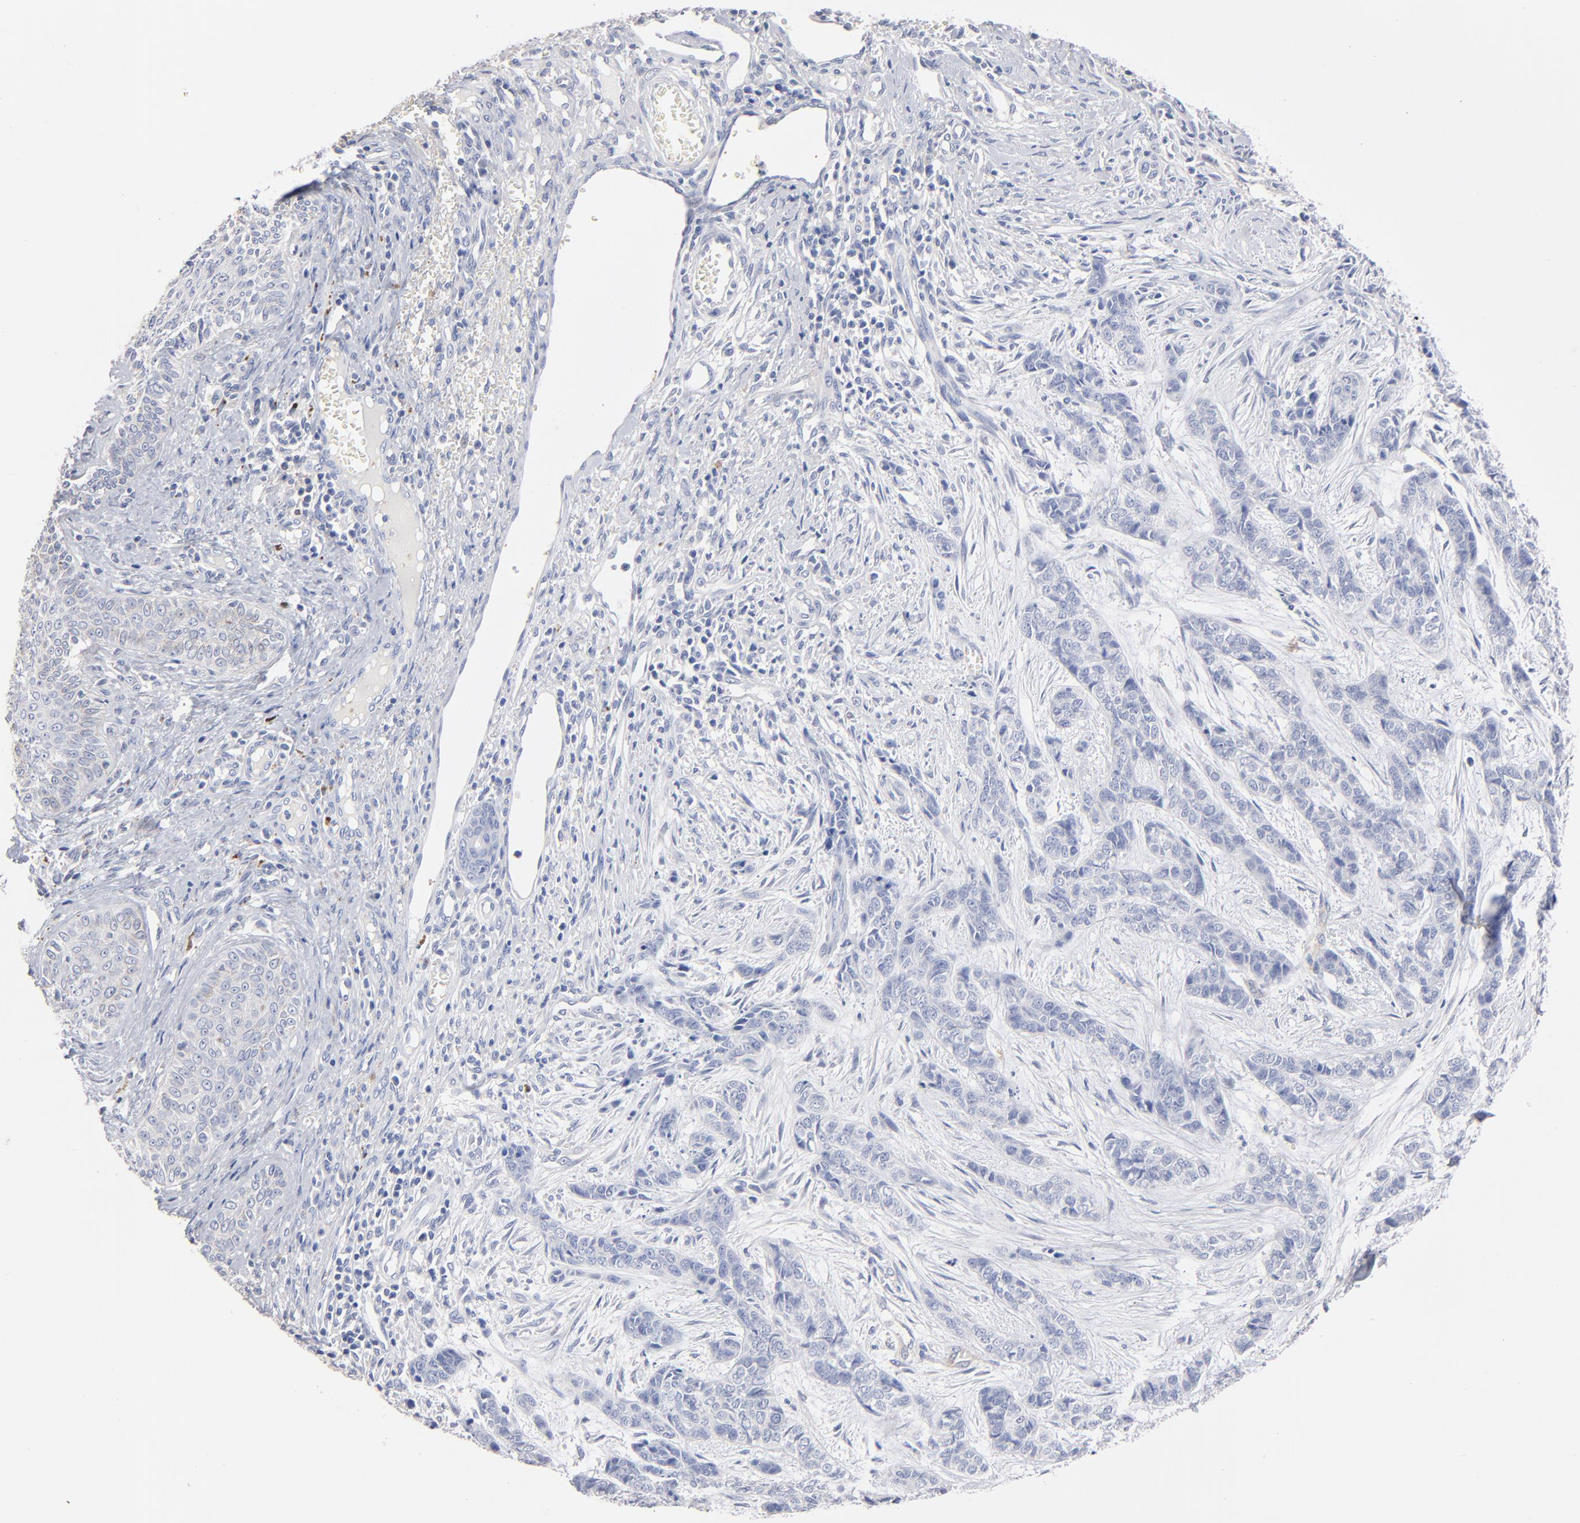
{"staining": {"intensity": "negative", "quantity": "none", "location": "none"}, "tissue": "skin cancer", "cell_type": "Tumor cells", "image_type": "cancer", "snomed": [{"axis": "morphology", "description": "Basal cell carcinoma"}, {"axis": "topography", "description": "Skin"}], "caption": "A micrograph of human basal cell carcinoma (skin) is negative for staining in tumor cells.", "gene": "ITGA8", "patient": {"sex": "female", "age": 64}}